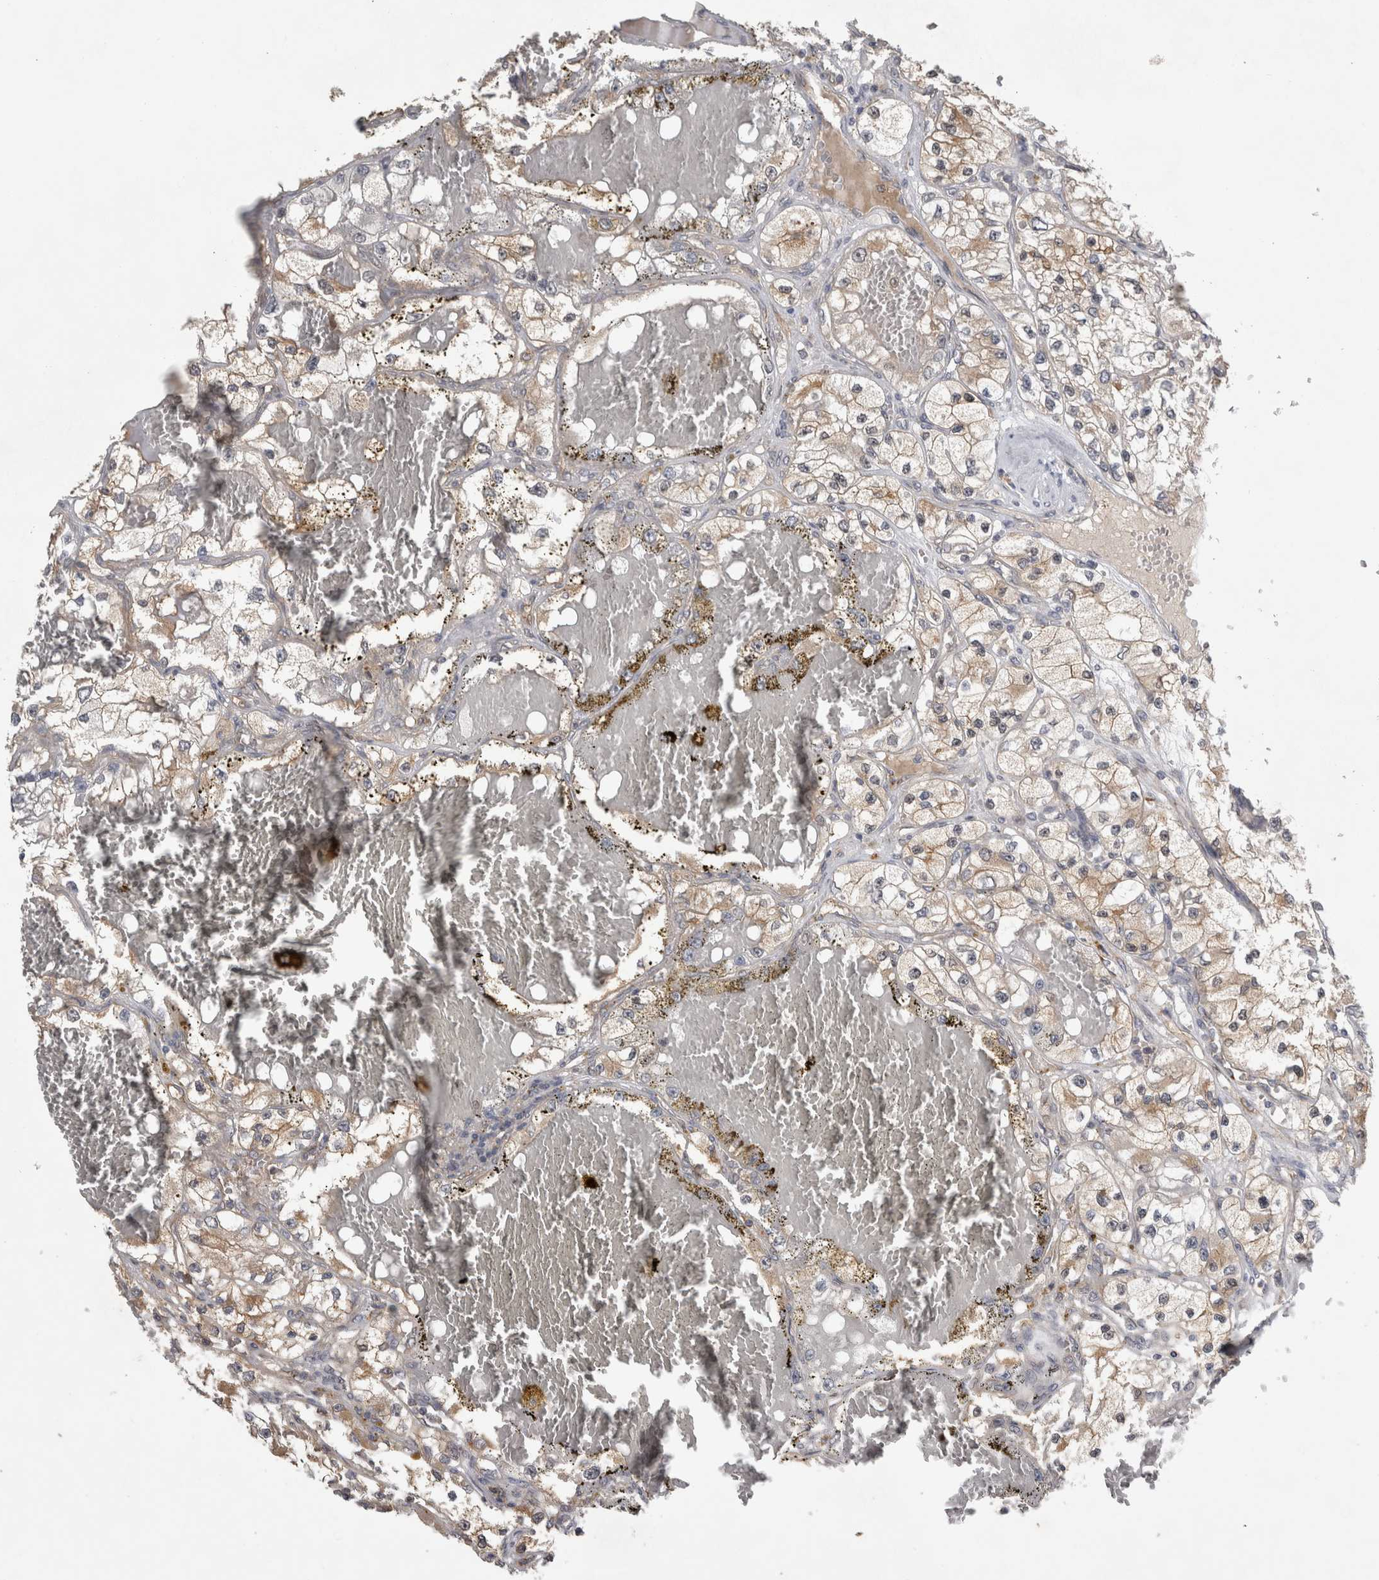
{"staining": {"intensity": "weak", "quantity": ">75%", "location": "cytoplasmic/membranous"}, "tissue": "renal cancer", "cell_type": "Tumor cells", "image_type": "cancer", "snomed": [{"axis": "morphology", "description": "Adenocarcinoma, NOS"}, {"axis": "topography", "description": "Kidney"}], "caption": "Tumor cells reveal weak cytoplasmic/membranous expression in about >75% of cells in renal cancer (adenocarcinoma).", "gene": "TRMT61B", "patient": {"sex": "female", "age": 57}}